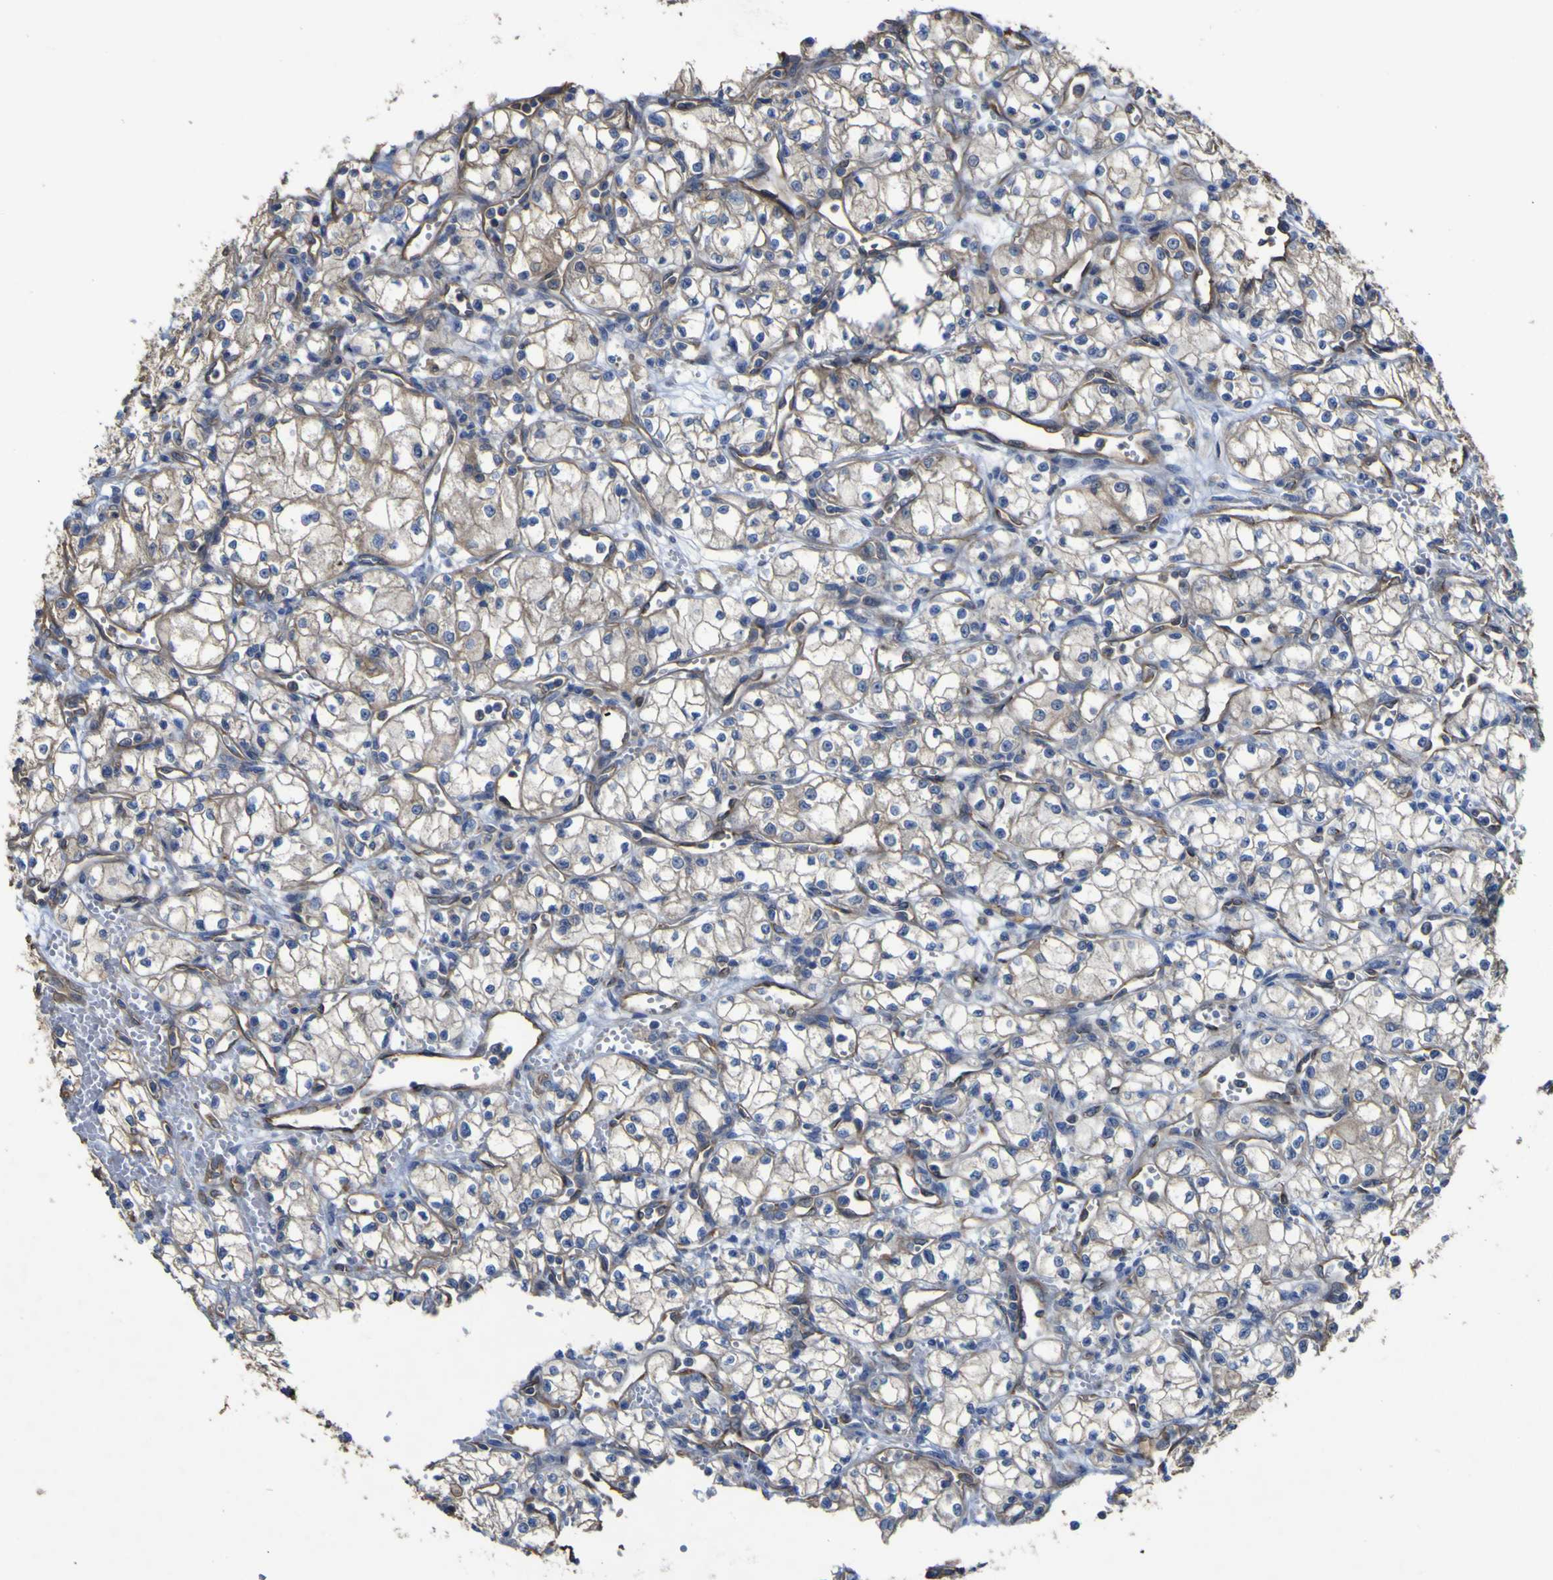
{"staining": {"intensity": "weak", "quantity": "25%-75%", "location": "cytoplasmic/membranous"}, "tissue": "renal cancer", "cell_type": "Tumor cells", "image_type": "cancer", "snomed": [{"axis": "morphology", "description": "Normal tissue, NOS"}, {"axis": "morphology", "description": "Adenocarcinoma, NOS"}, {"axis": "topography", "description": "Kidney"}], "caption": "This is a photomicrograph of immunohistochemistry staining of adenocarcinoma (renal), which shows weak expression in the cytoplasmic/membranous of tumor cells.", "gene": "TNFSF15", "patient": {"sex": "male", "age": 59}}